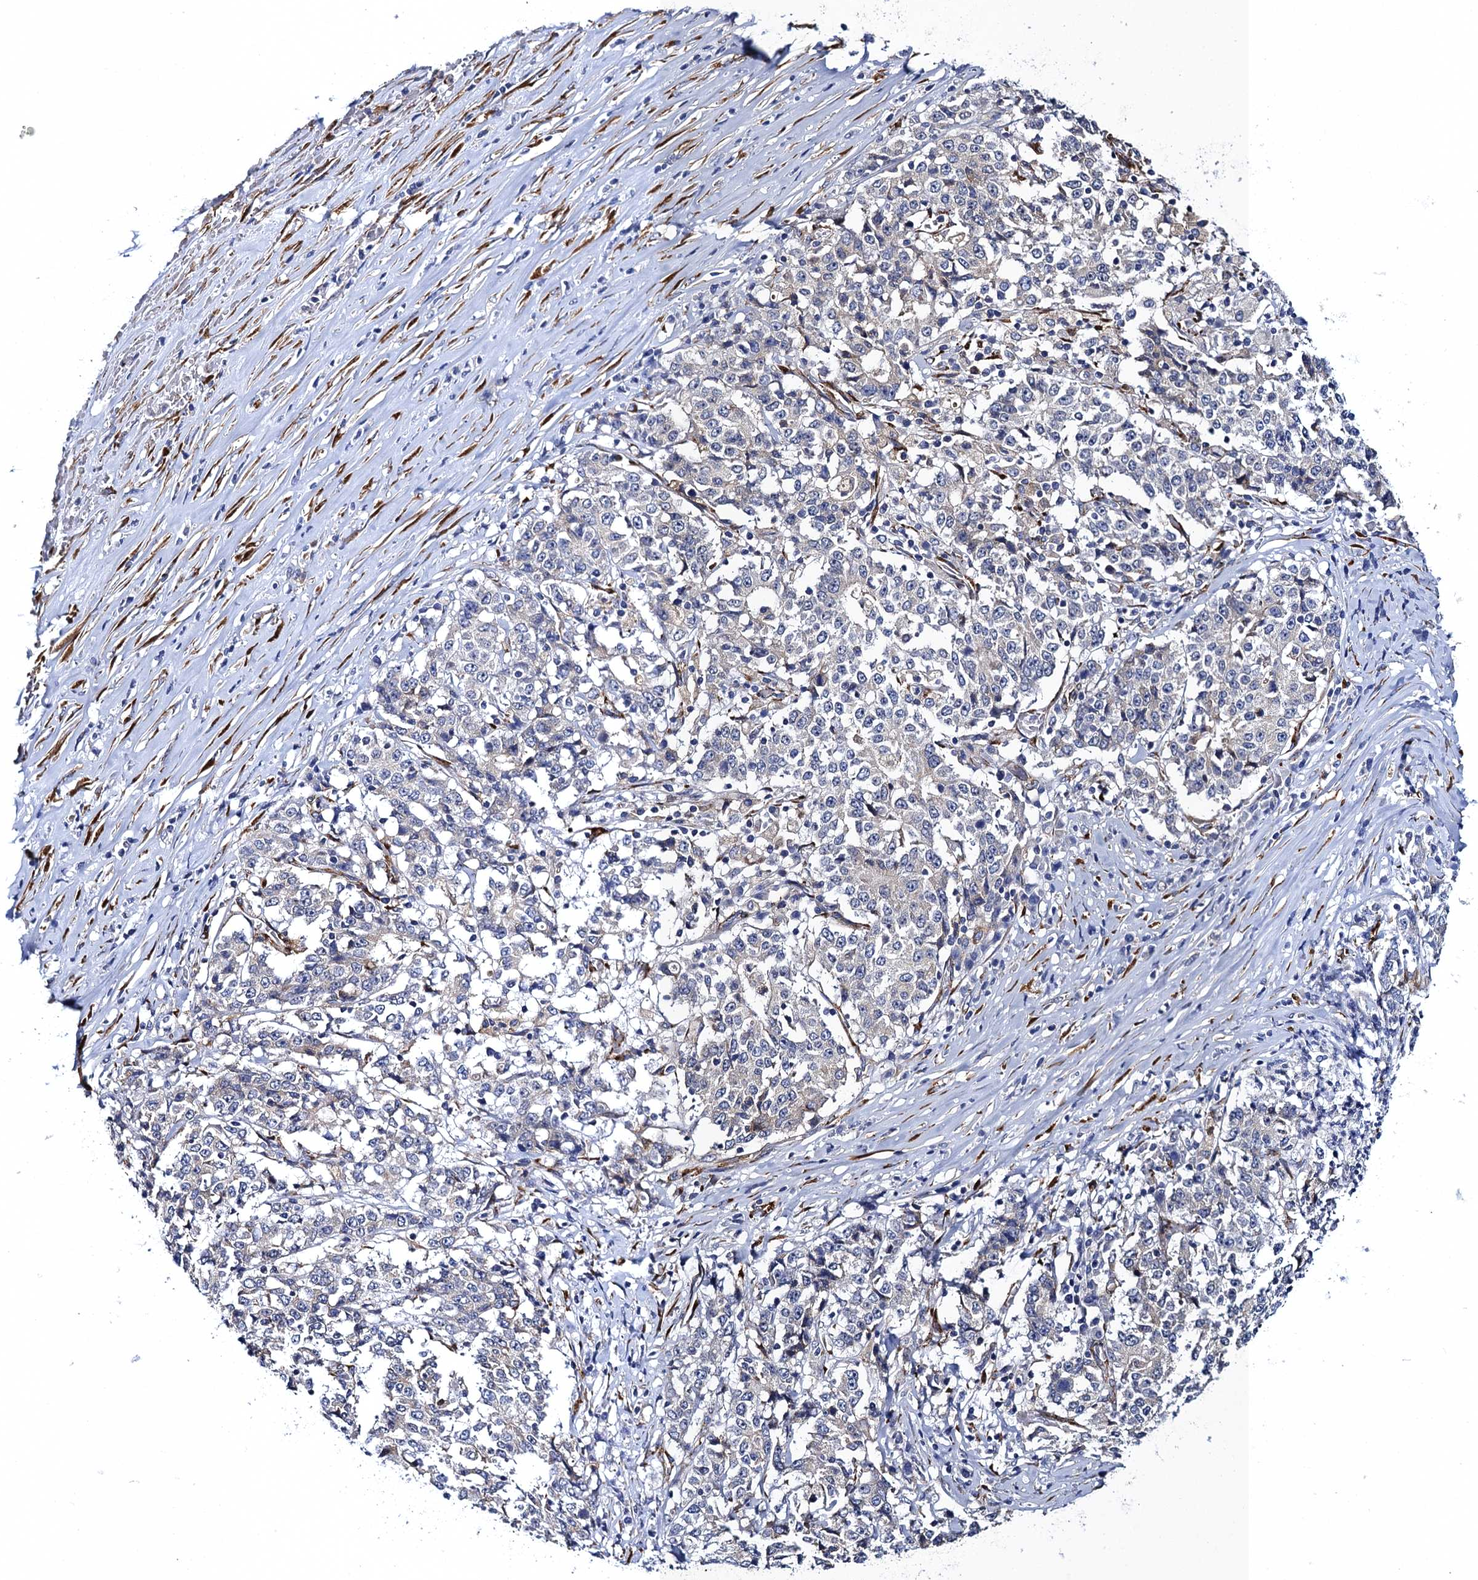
{"staining": {"intensity": "negative", "quantity": "none", "location": "none"}, "tissue": "stomach cancer", "cell_type": "Tumor cells", "image_type": "cancer", "snomed": [{"axis": "morphology", "description": "Adenocarcinoma, NOS"}, {"axis": "topography", "description": "Stomach"}], "caption": "The photomicrograph displays no significant expression in tumor cells of stomach cancer. Nuclei are stained in blue.", "gene": "POGLUT3", "patient": {"sex": "male", "age": 59}}